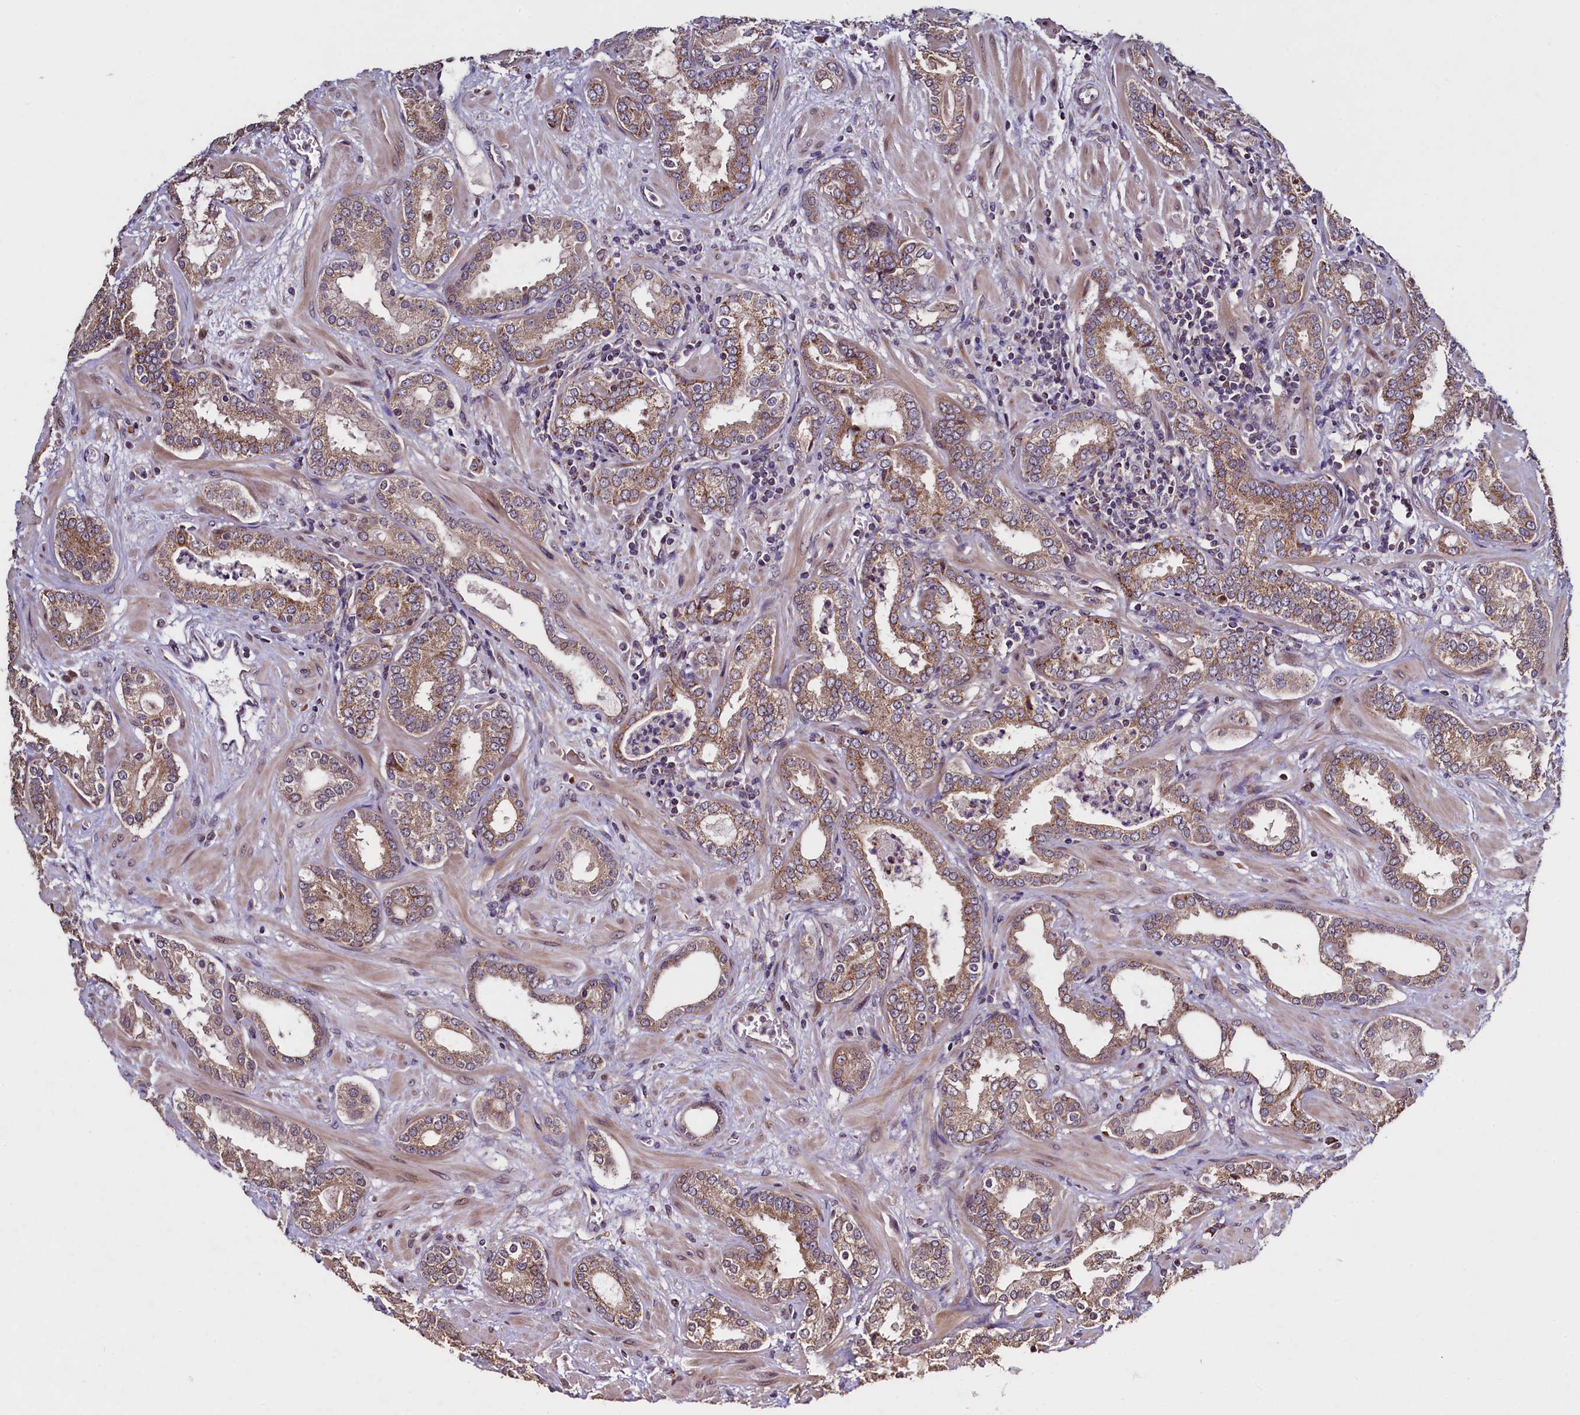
{"staining": {"intensity": "moderate", "quantity": ">75%", "location": "cytoplasmic/membranous"}, "tissue": "prostate cancer", "cell_type": "Tumor cells", "image_type": "cancer", "snomed": [{"axis": "morphology", "description": "Adenocarcinoma, High grade"}, {"axis": "topography", "description": "Prostate"}], "caption": "This image displays prostate adenocarcinoma (high-grade) stained with immunohistochemistry to label a protein in brown. The cytoplasmic/membranous of tumor cells show moderate positivity for the protein. Nuclei are counter-stained blue.", "gene": "RBFA", "patient": {"sex": "male", "age": 64}}